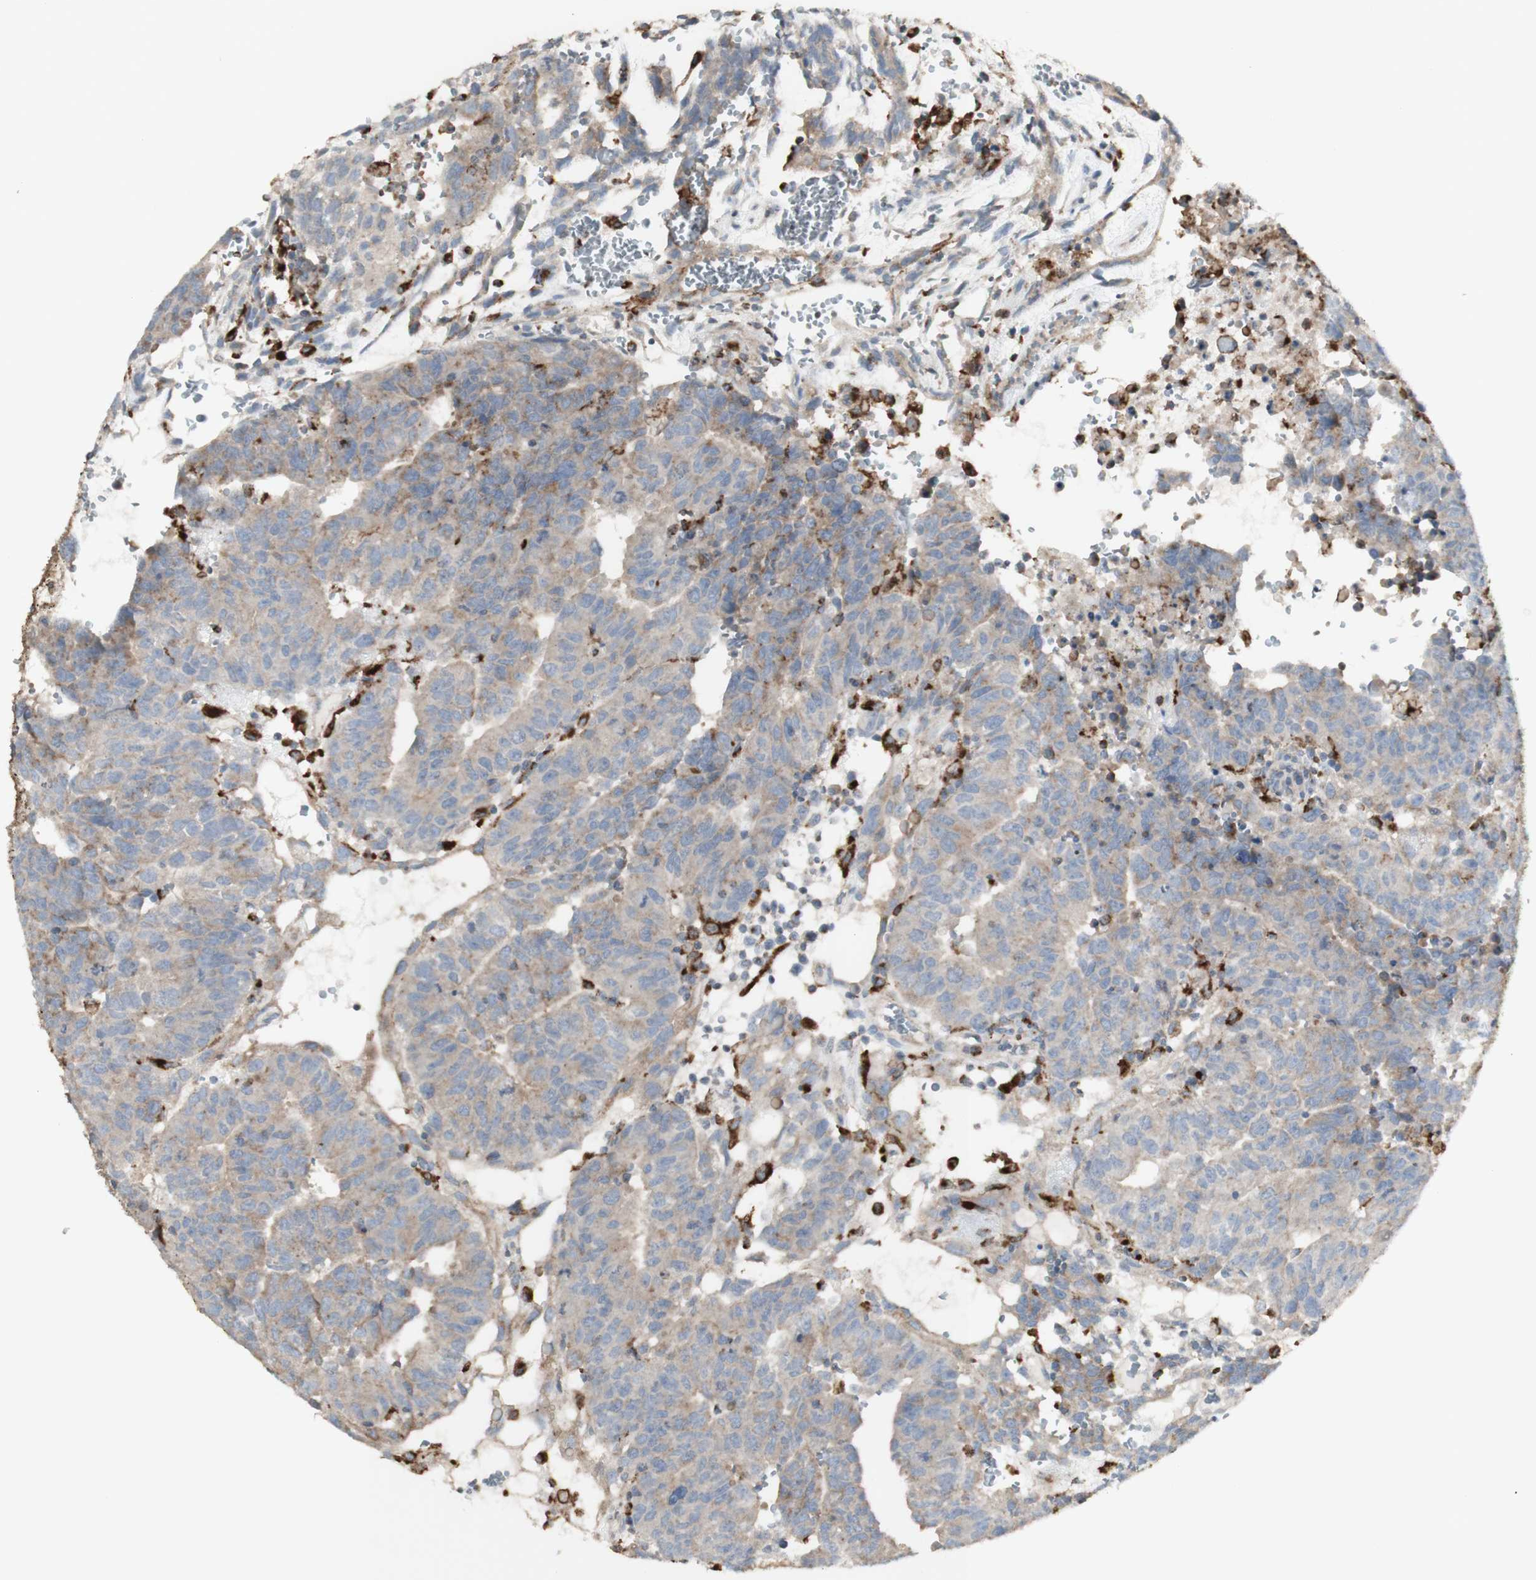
{"staining": {"intensity": "weak", "quantity": ">75%", "location": "cytoplasmic/membranous"}, "tissue": "testis cancer", "cell_type": "Tumor cells", "image_type": "cancer", "snomed": [{"axis": "morphology", "description": "Seminoma, NOS"}, {"axis": "morphology", "description": "Carcinoma, Embryonal, NOS"}, {"axis": "topography", "description": "Testis"}], "caption": "Testis cancer tissue demonstrates weak cytoplasmic/membranous expression in about >75% of tumor cells", "gene": "ATP6V1E1", "patient": {"sex": "male", "age": 52}}